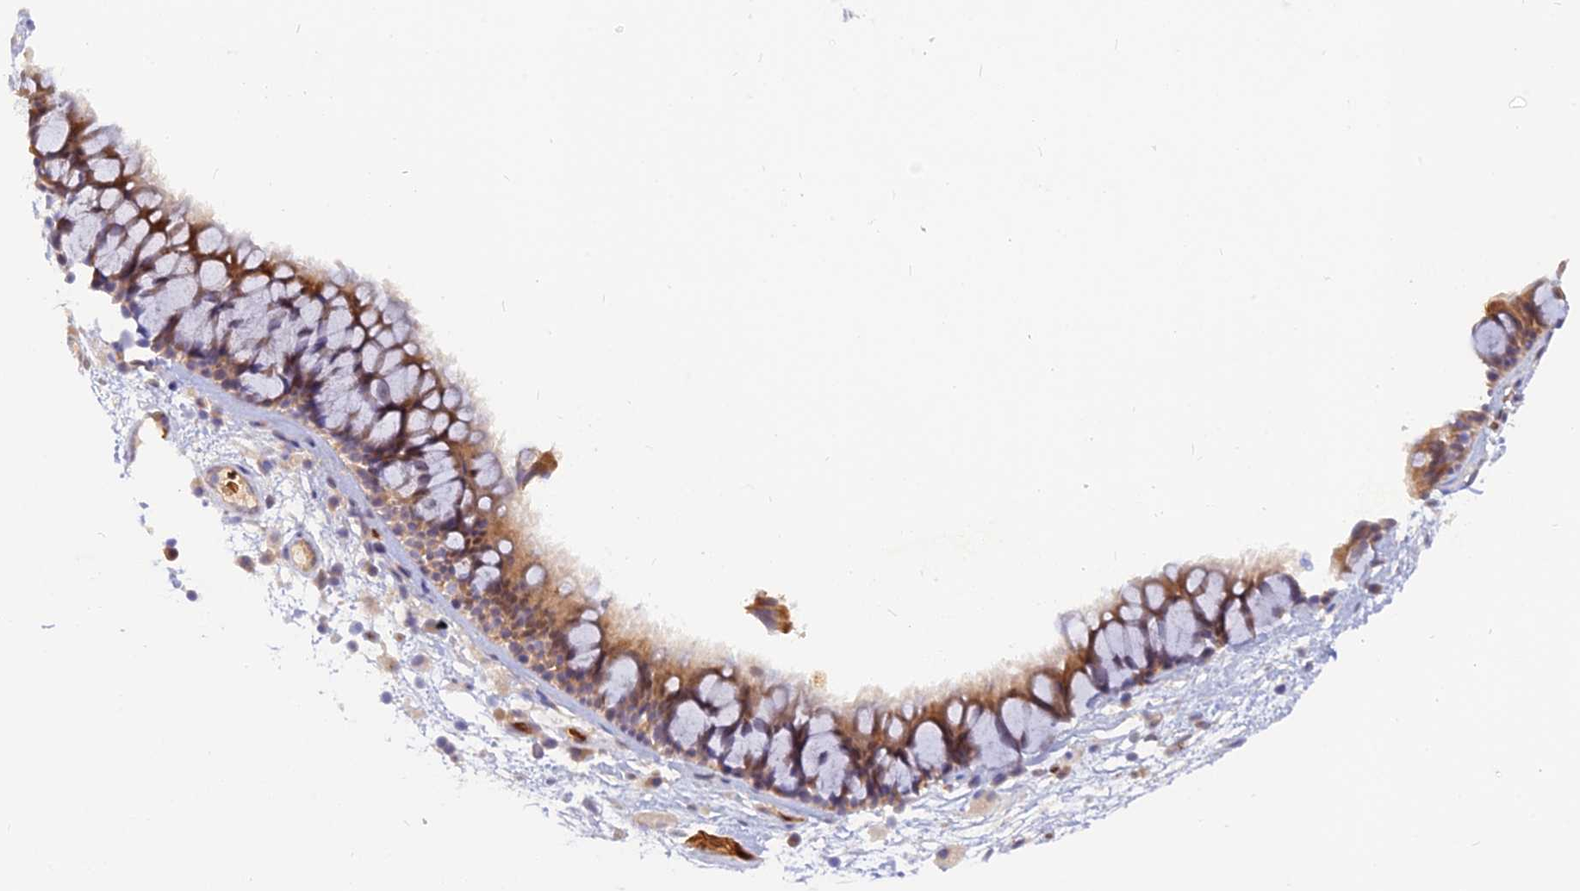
{"staining": {"intensity": "moderate", "quantity": ">75%", "location": "cytoplasmic/membranous"}, "tissue": "nasopharynx", "cell_type": "Respiratory epithelial cells", "image_type": "normal", "snomed": [{"axis": "morphology", "description": "Normal tissue, NOS"}, {"axis": "morphology", "description": "Inflammation, NOS"}, {"axis": "morphology", "description": "Malignant melanoma, Metastatic site"}, {"axis": "topography", "description": "Nasopharynx"}], "caption": "Human nasopharynx stained with a brown dye demonstrates moderate cytoplasmic/membranous positive expression in about >75% of respiratory epithelial cells.", "gene": "ARL2BP", "patient": {"sex": "male", "age": 70}}